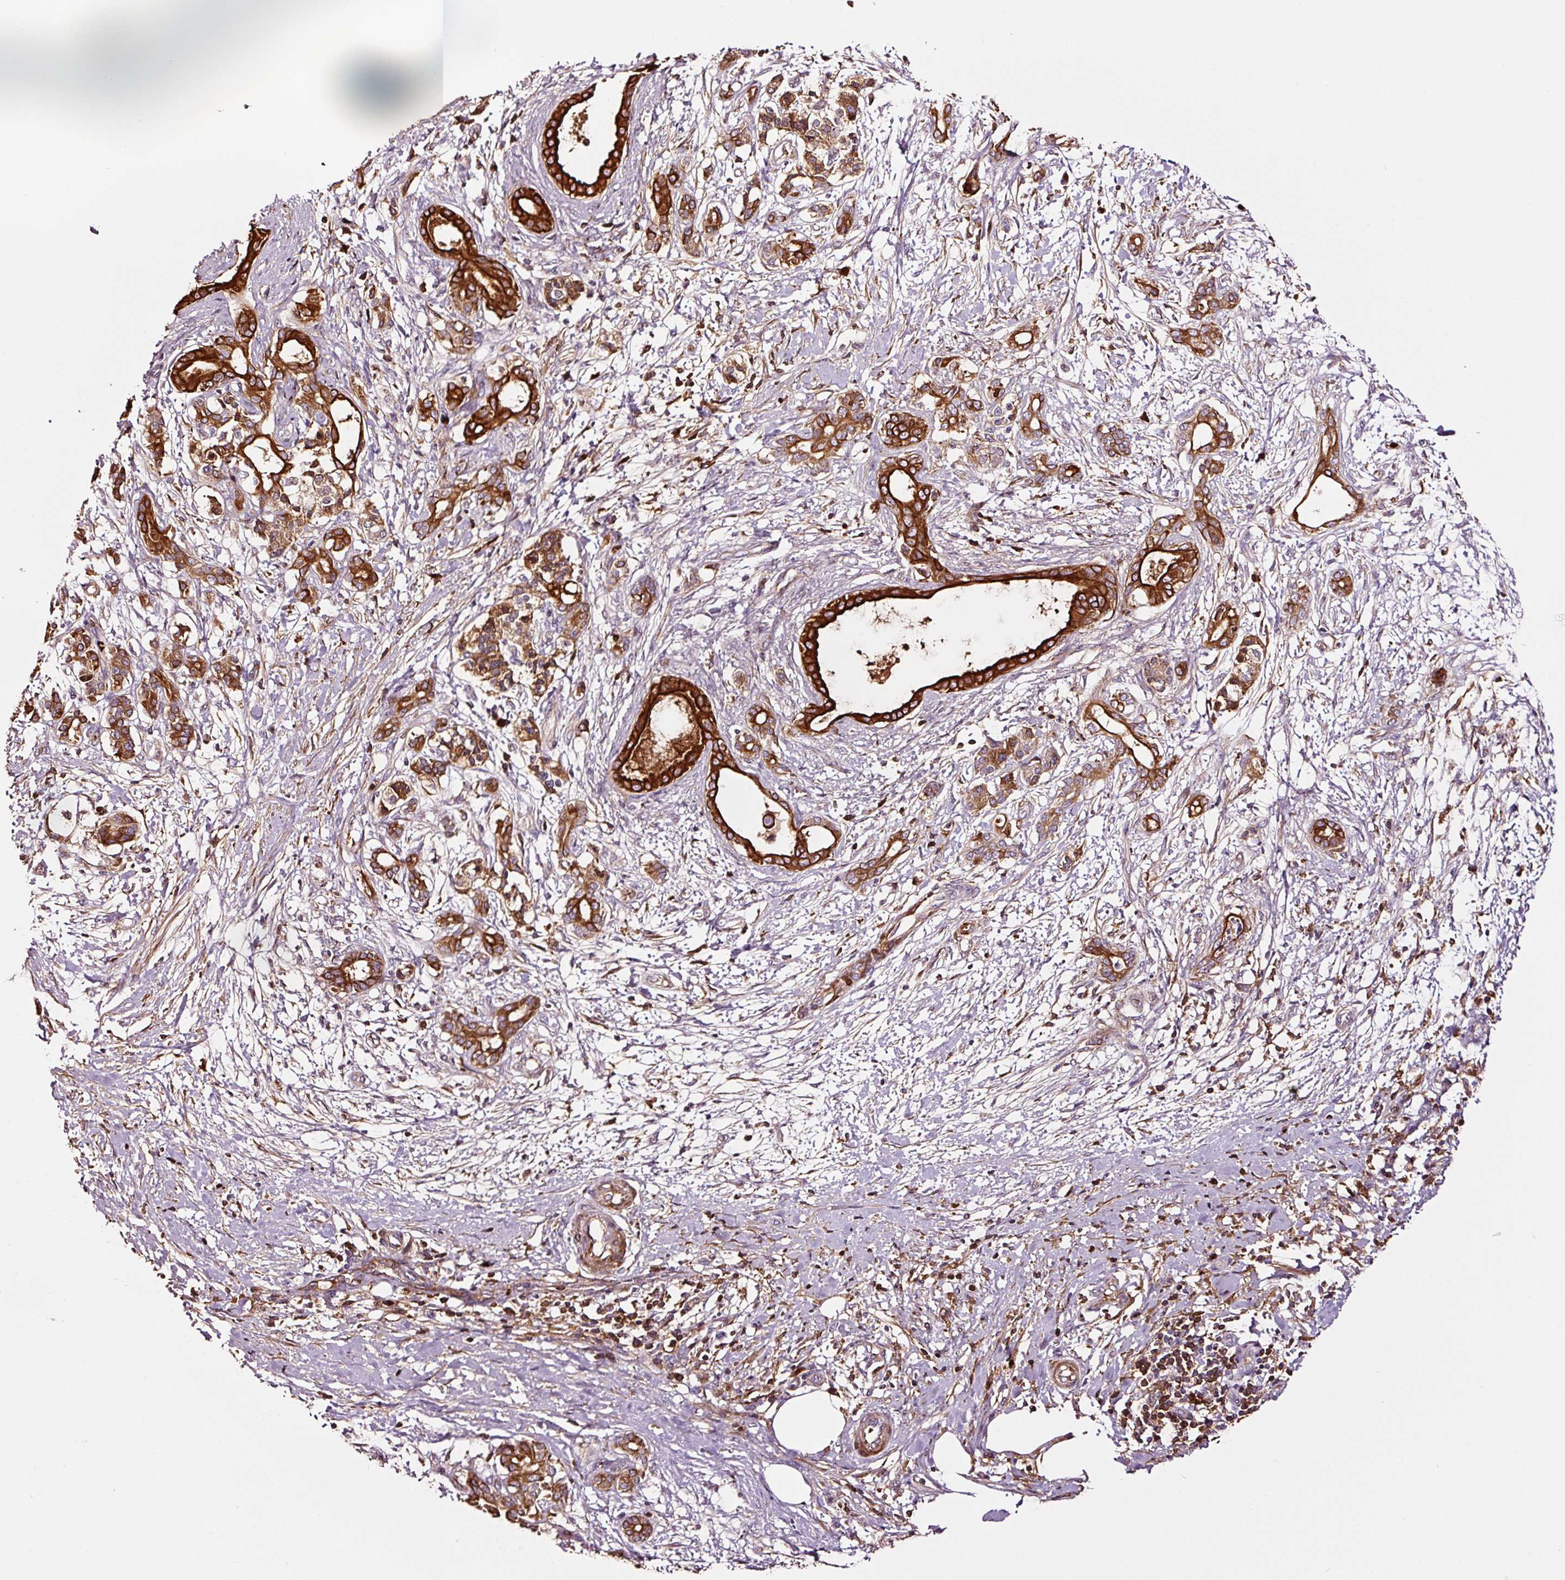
{"staining": {"intensity": "strong", "quantity": ">75%", "location": "cytoplasmic/membranous"}, "tissue": "pancreatic cancer", "cell_type": "Tumor cells", "image_type": "cancer", "snomed": [{"axis": "morphology", "description": "Adenocarcinoma, NOS"}, {"axis": "topography", "description": "Pancreas"}], "caption": "A brown stain shows strong cytoplasmic/membranous expression of a protein in human pancreatic cancer (adenocarcinoma) tumor cells.", "gene": "PGLYRP2", "patient": {"sex": "female", "age": 55}}